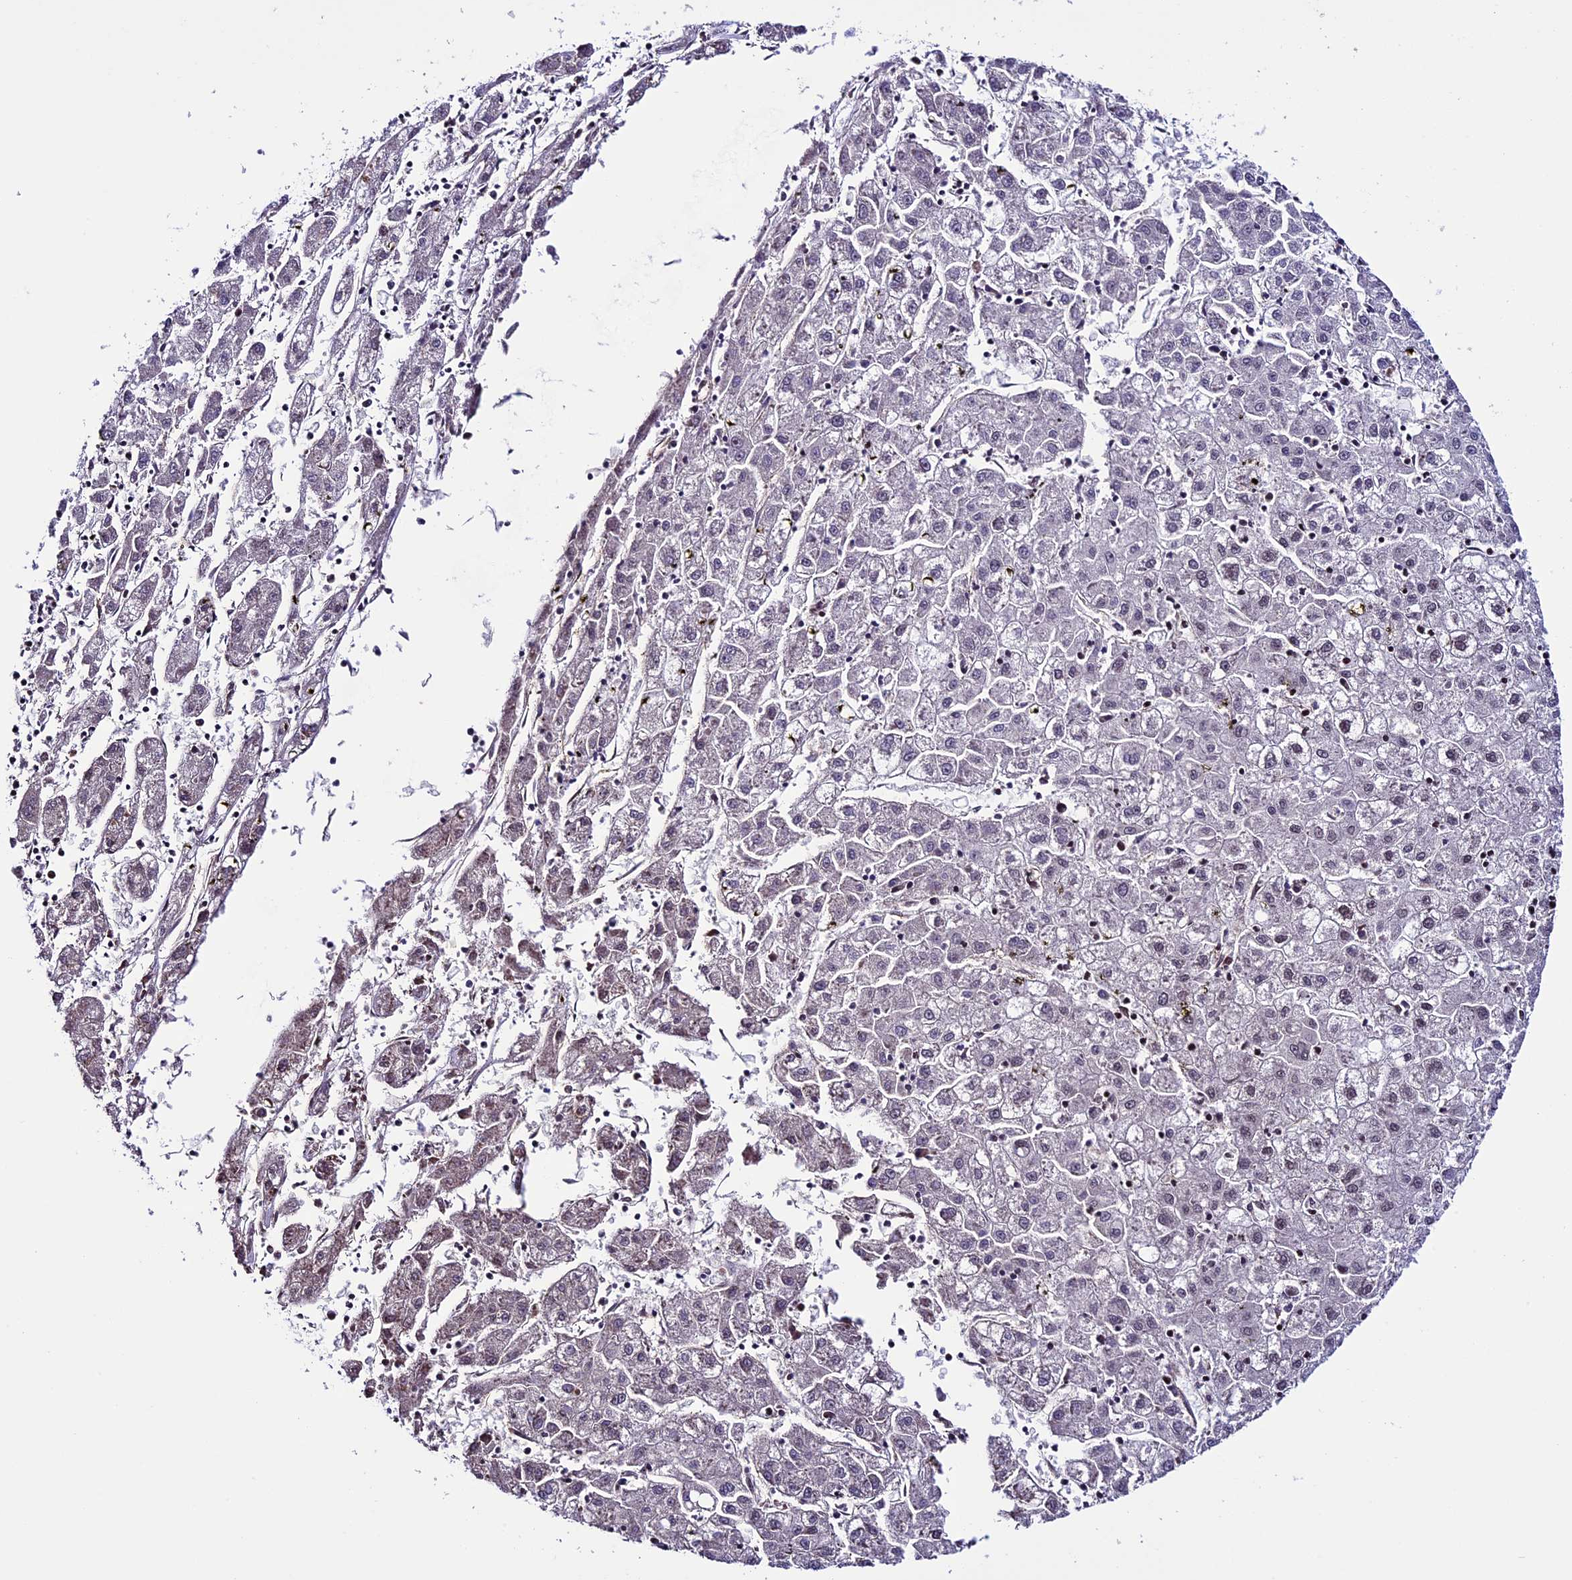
{"staining": {"intensity": "negative", "quantity": "none", "location": "none"}, "tissue": "liver cancer", "cell_type": "Tumor cells", "image_type": "cancer", "snomed": [{"axis": "morphology", "description": "Carcinoma, Hepatocellular, NOS"}, {"axis": "topography", "description": "Liver"}], "caption": "A high-resolution micrograph shows IHC staining of liver hepatocellular carcinoma, which displays no significant staining in tumor cells.", "gene": "MPHOSPH8", "patient": {"sex": "male", "age": 72}}